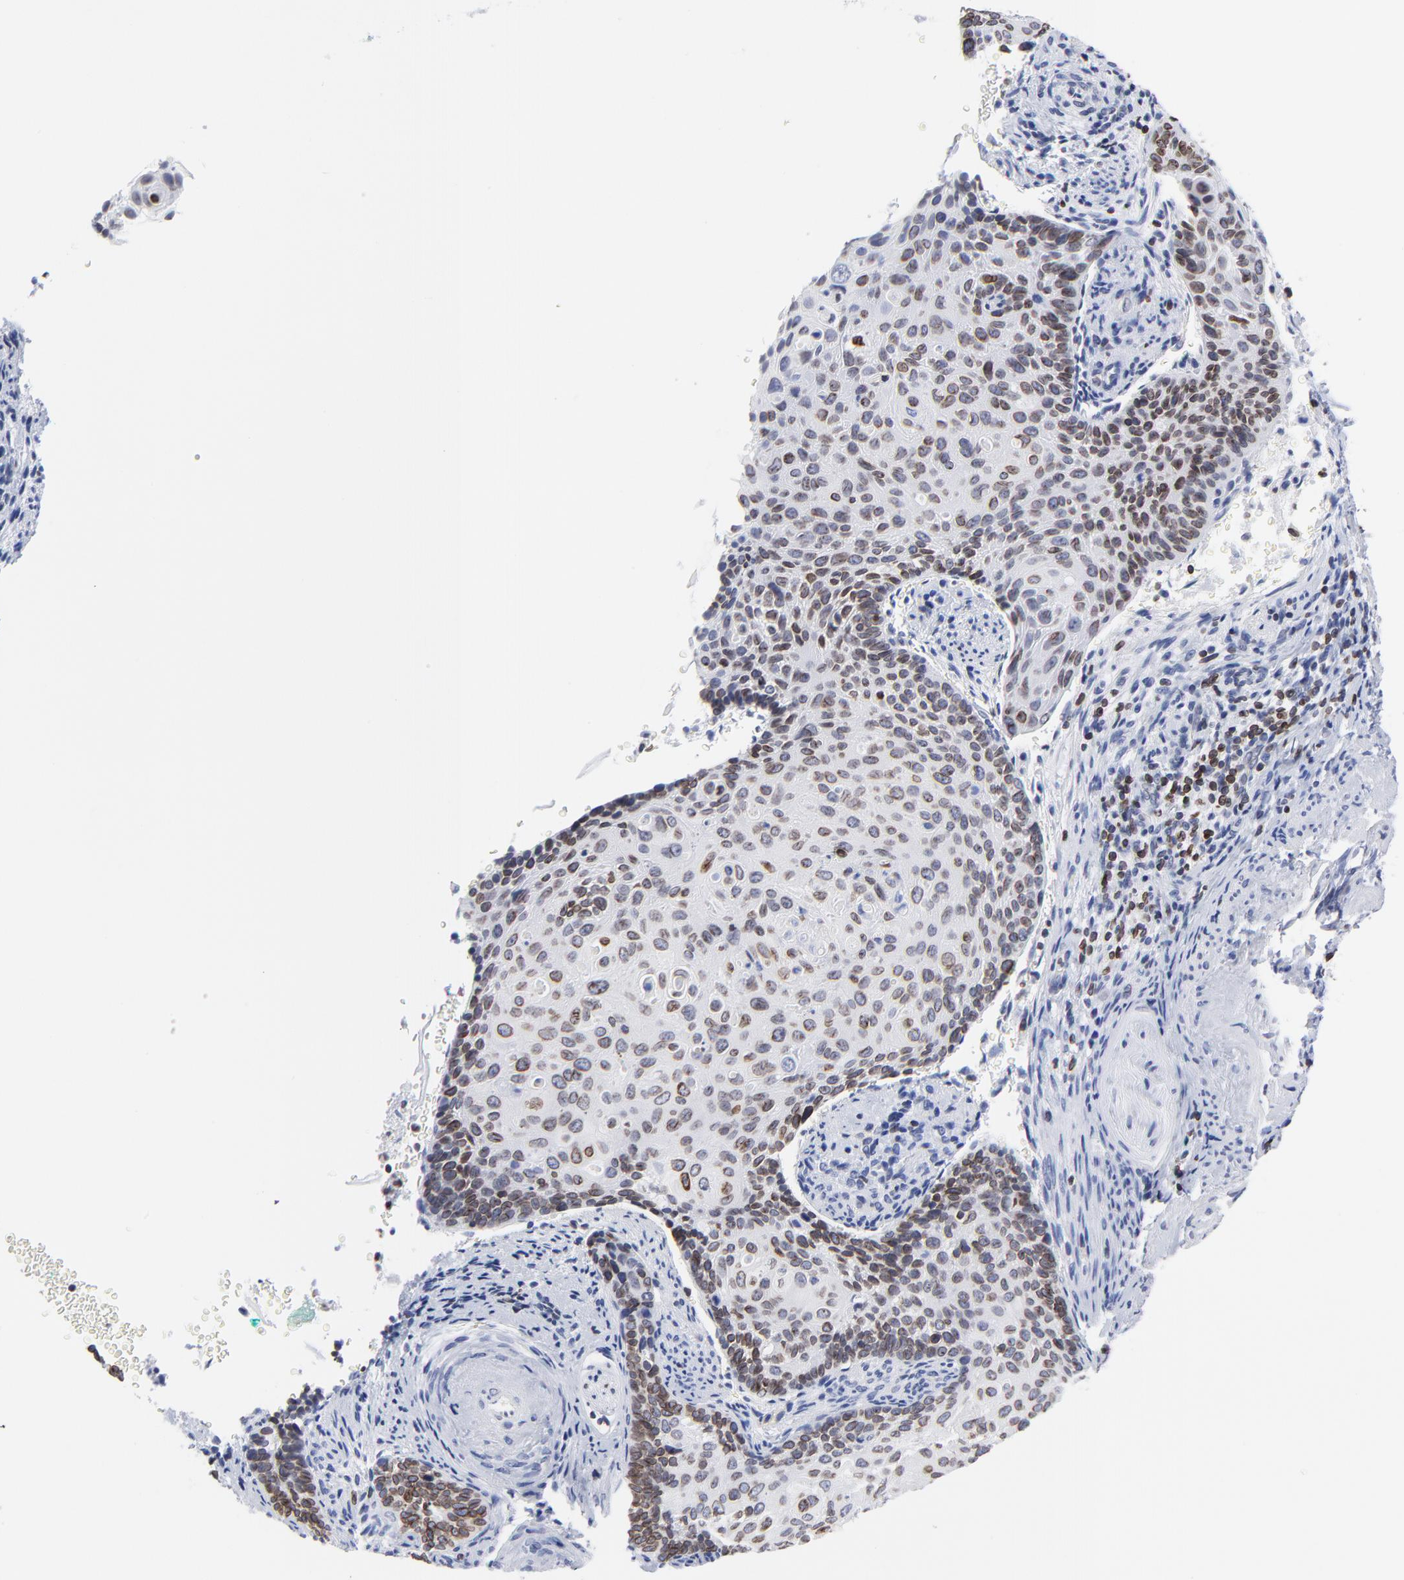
{"staining": {"intensity": "moderate", "quantity": ">75%", "location": "cytoplasmic/membranous,nuclear"}, "tissue": "cervical cancer", "cell_type": "Tumor cells", "image_type": "cancer", "snomed": [{"axis": "morphology", "description": "Squamous cell carcinoma, NOS"}, {"axis": "topography", "description": "Cervix"}], "caption": "Cervical cancer (squamous cell carcinoma) was stained to show a protein in brown. There is medium levels of moderate cytoplasmic/membranous and nuclear staining in about >75% of tumor cells.", "gene": "THAP7", "patient": {"sex": "female", "age": 33}}